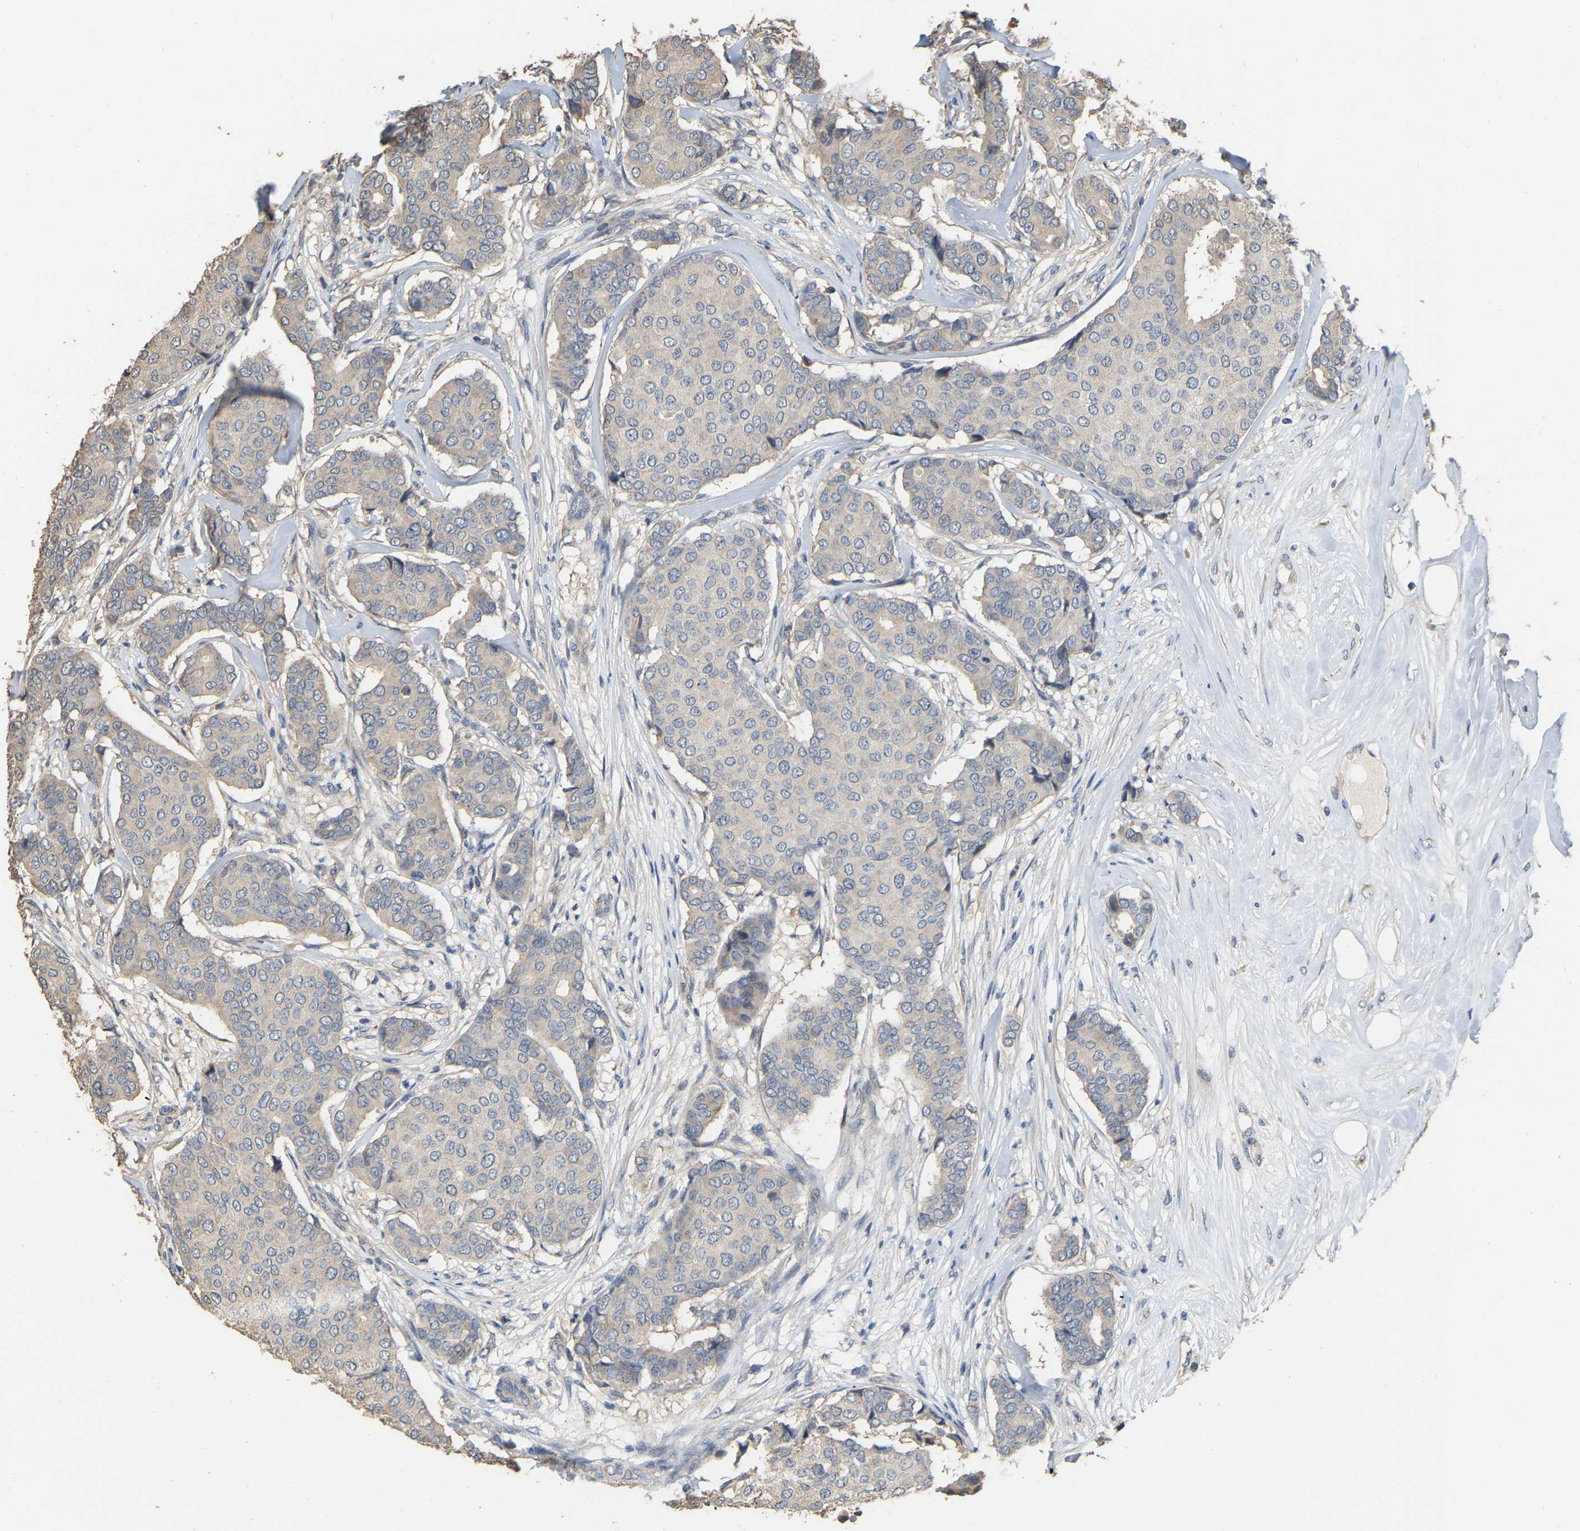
{"staining": {"intensity": "weak", "quantity": "<25%", "location": "cytoplasmic/membranous"}, "tissue": "breast cancer", "cell_type": "Tumor cells", "image_type": "cancer", "snomed": [{"axis": "morphology", "description": "Duct carcinoma"}, {"axis": "topography", "description": "Breast"}], "caption": "DAB (3,3'-diaminobenzidine) immunohistochemical staining of human breast cancer (intraductal carcinoma) shows no significant positivity in tumor cells.", "gene": "NCS1", "patient": {"sex": "female", "age": 75}}